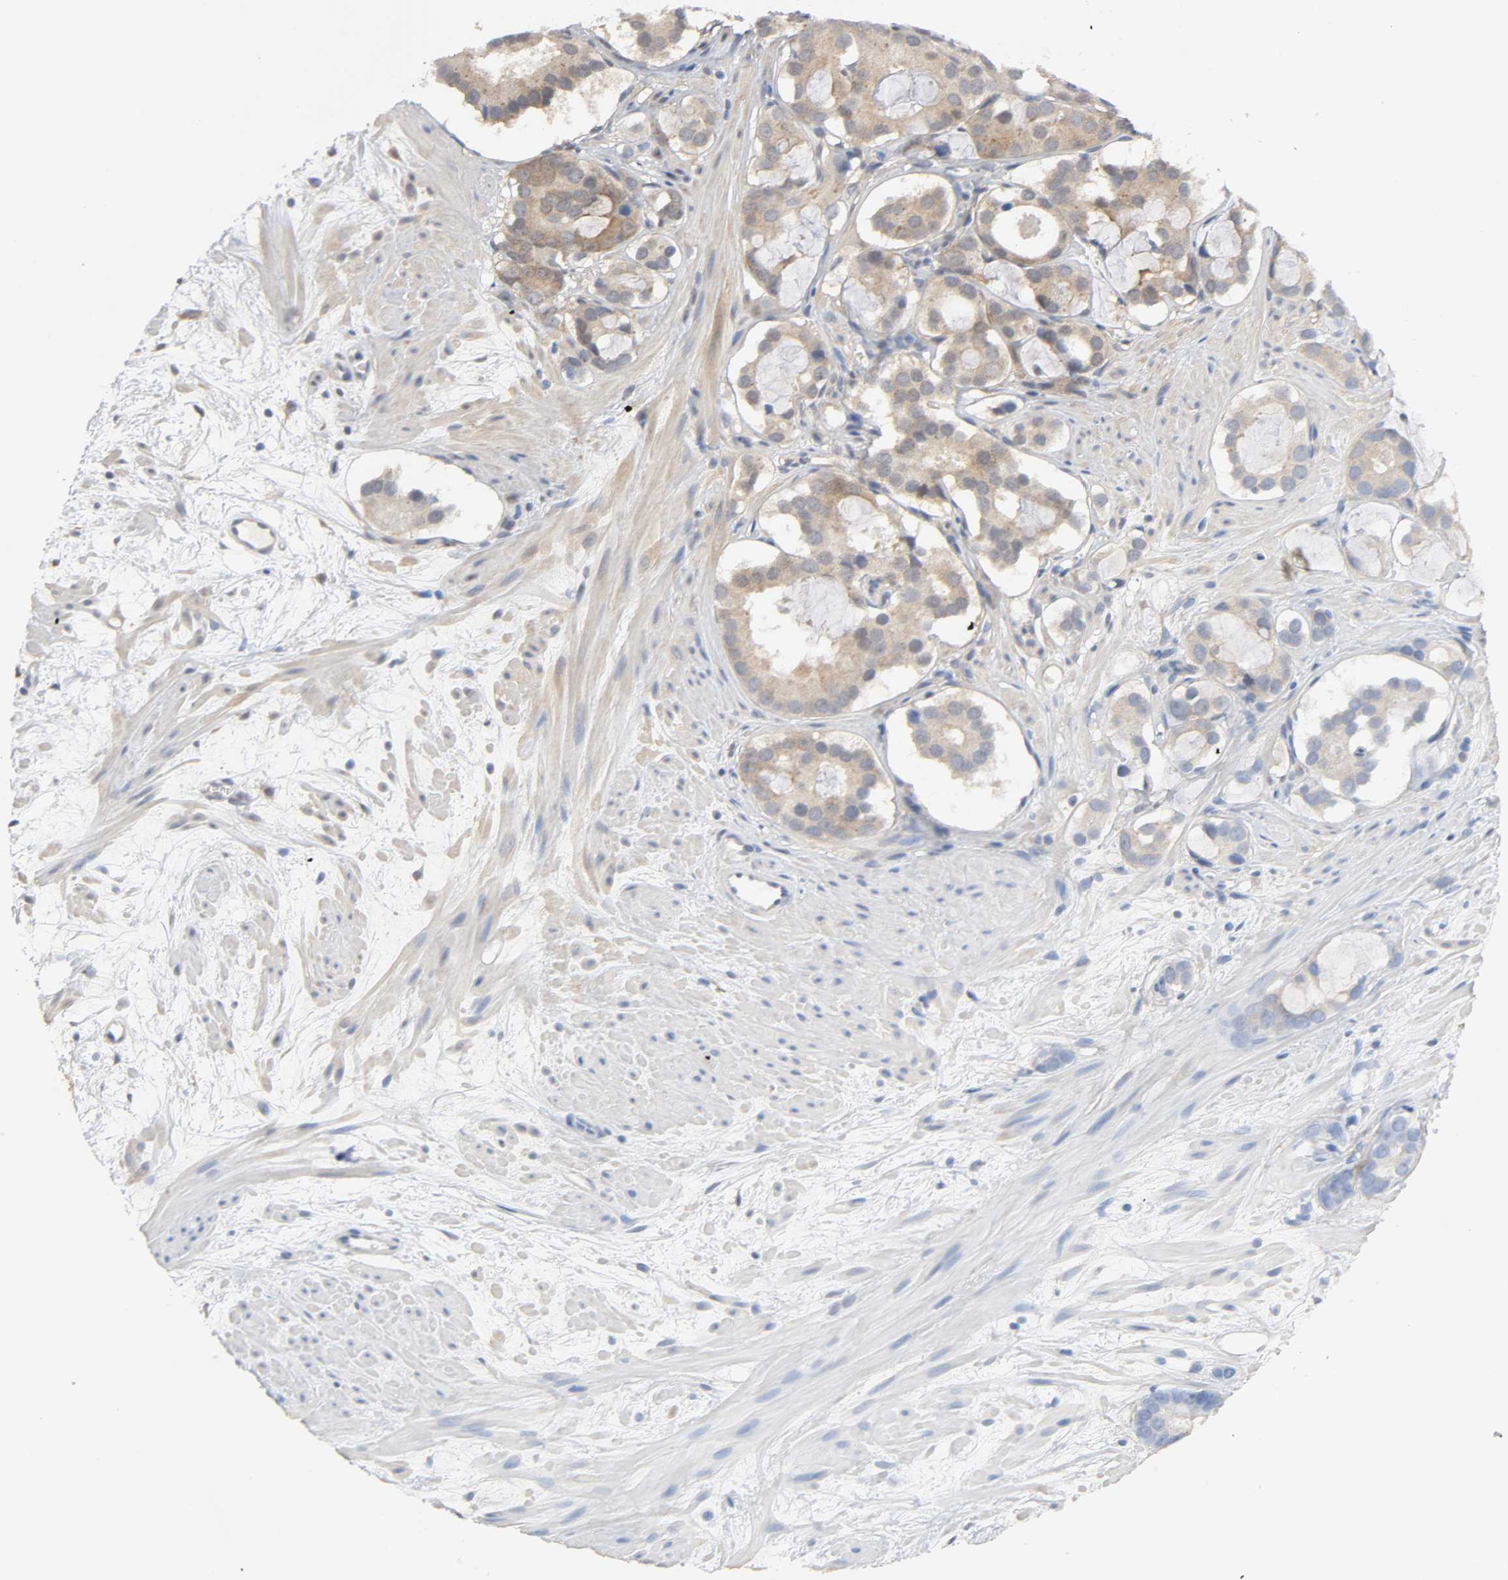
{"staining": {"intensity": "weak", "quantity": ">75%", "location": "cytoplasmic/membranous"}, "tissue": "prostate cancer", "cell_type": "Tumor cells", "image_type": "cancer", "snomed": [{"axis": "morphology", "description": "Adenocarcinoma, Low grade"}, {"axis": "topography", "description": "Prostate"}], "caption": "An image showing weak cytoplasmic/membranous positivity in about >75% of tumor cells in prostate cancer (adenocarcinoma (low-grade)), as visualized by brown immunohistochemical staining.", "gene": "MIF", "patient": {"sex": "male", "age": 57}}